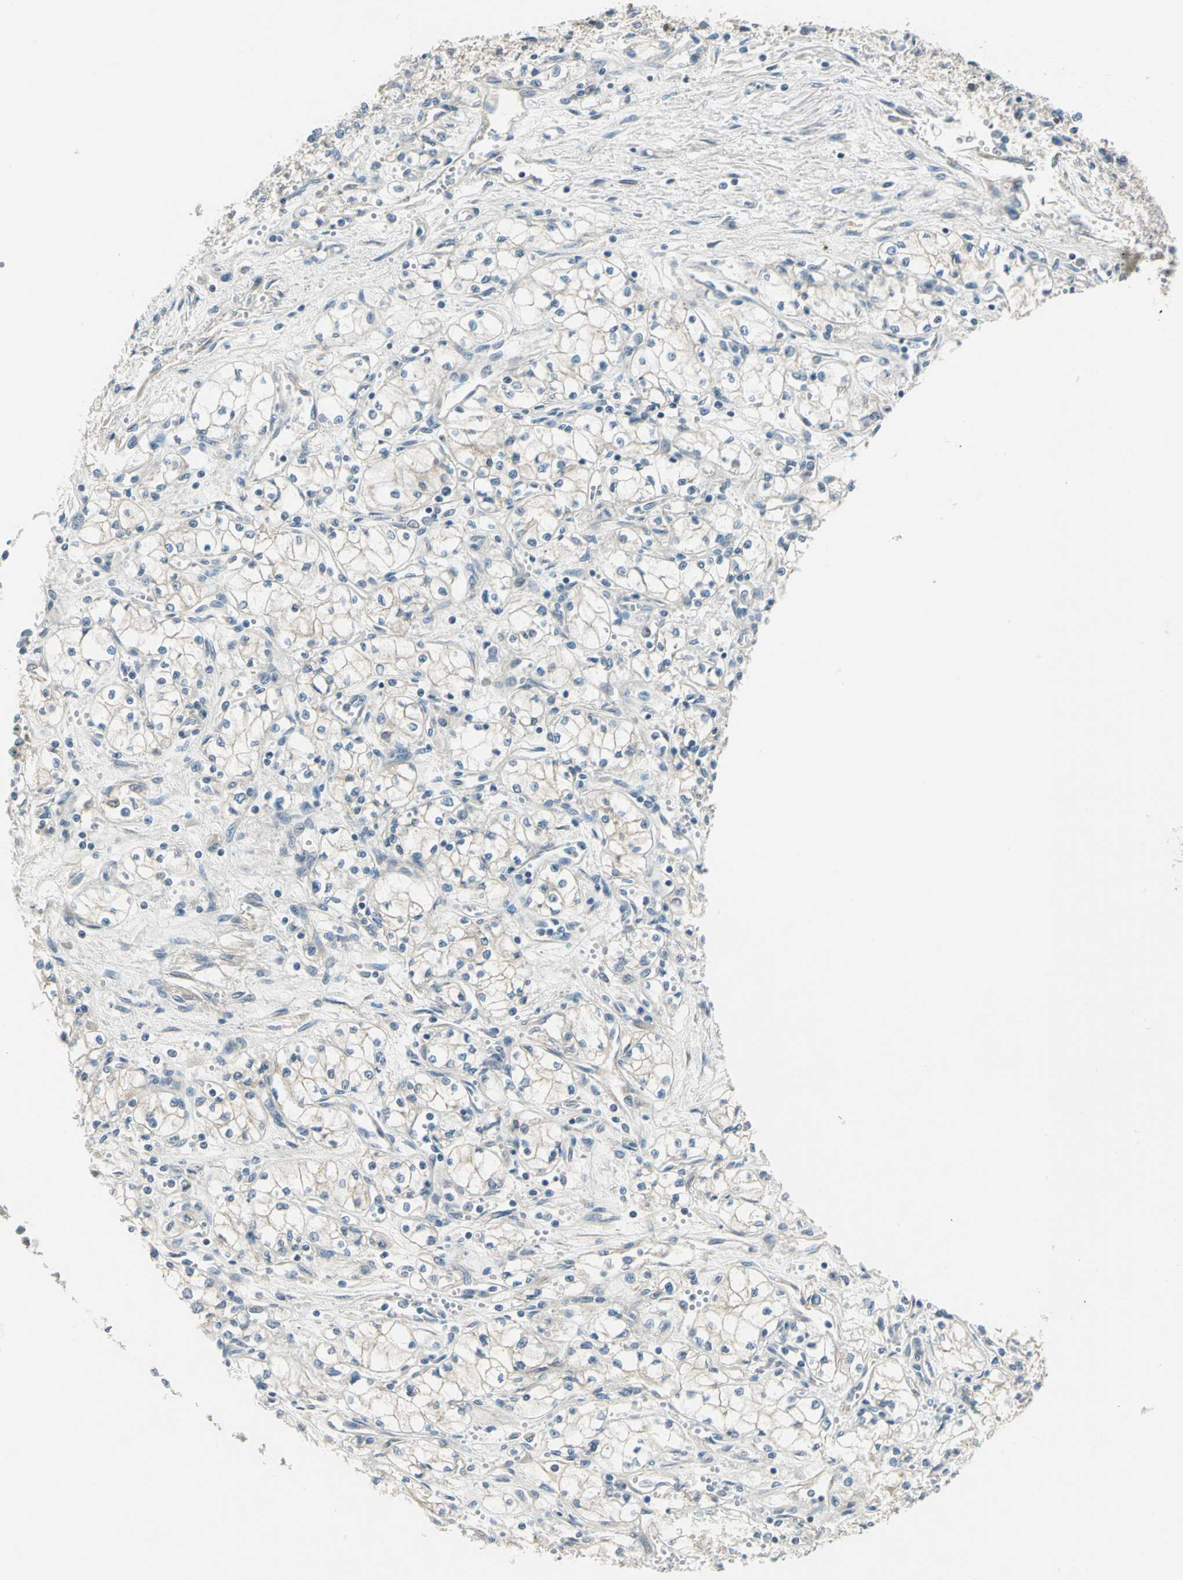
{"staining": {"intensity": "negative", "quantity": "none", "location": "none"}, "tissue": "renal cancer", "cell_type": "Tumor cells", "image_type": "cancer", "snomed": [{"axis": "morphology", "description": "Normal tissue, NOS"}, {"axis": "morphology", "description": "Adenocarcinoma, NOS"}, {"axis": "topography", "description": "Kidney"}], "caption": "An IHC micrograph of renal cancer (adenocarcinoma) is shown. There is no staining in tumor cells of renal cancer (adenocarcinoma).", "gene": "PRKAA1", "patient": {"sex": "male", "age": 59}}